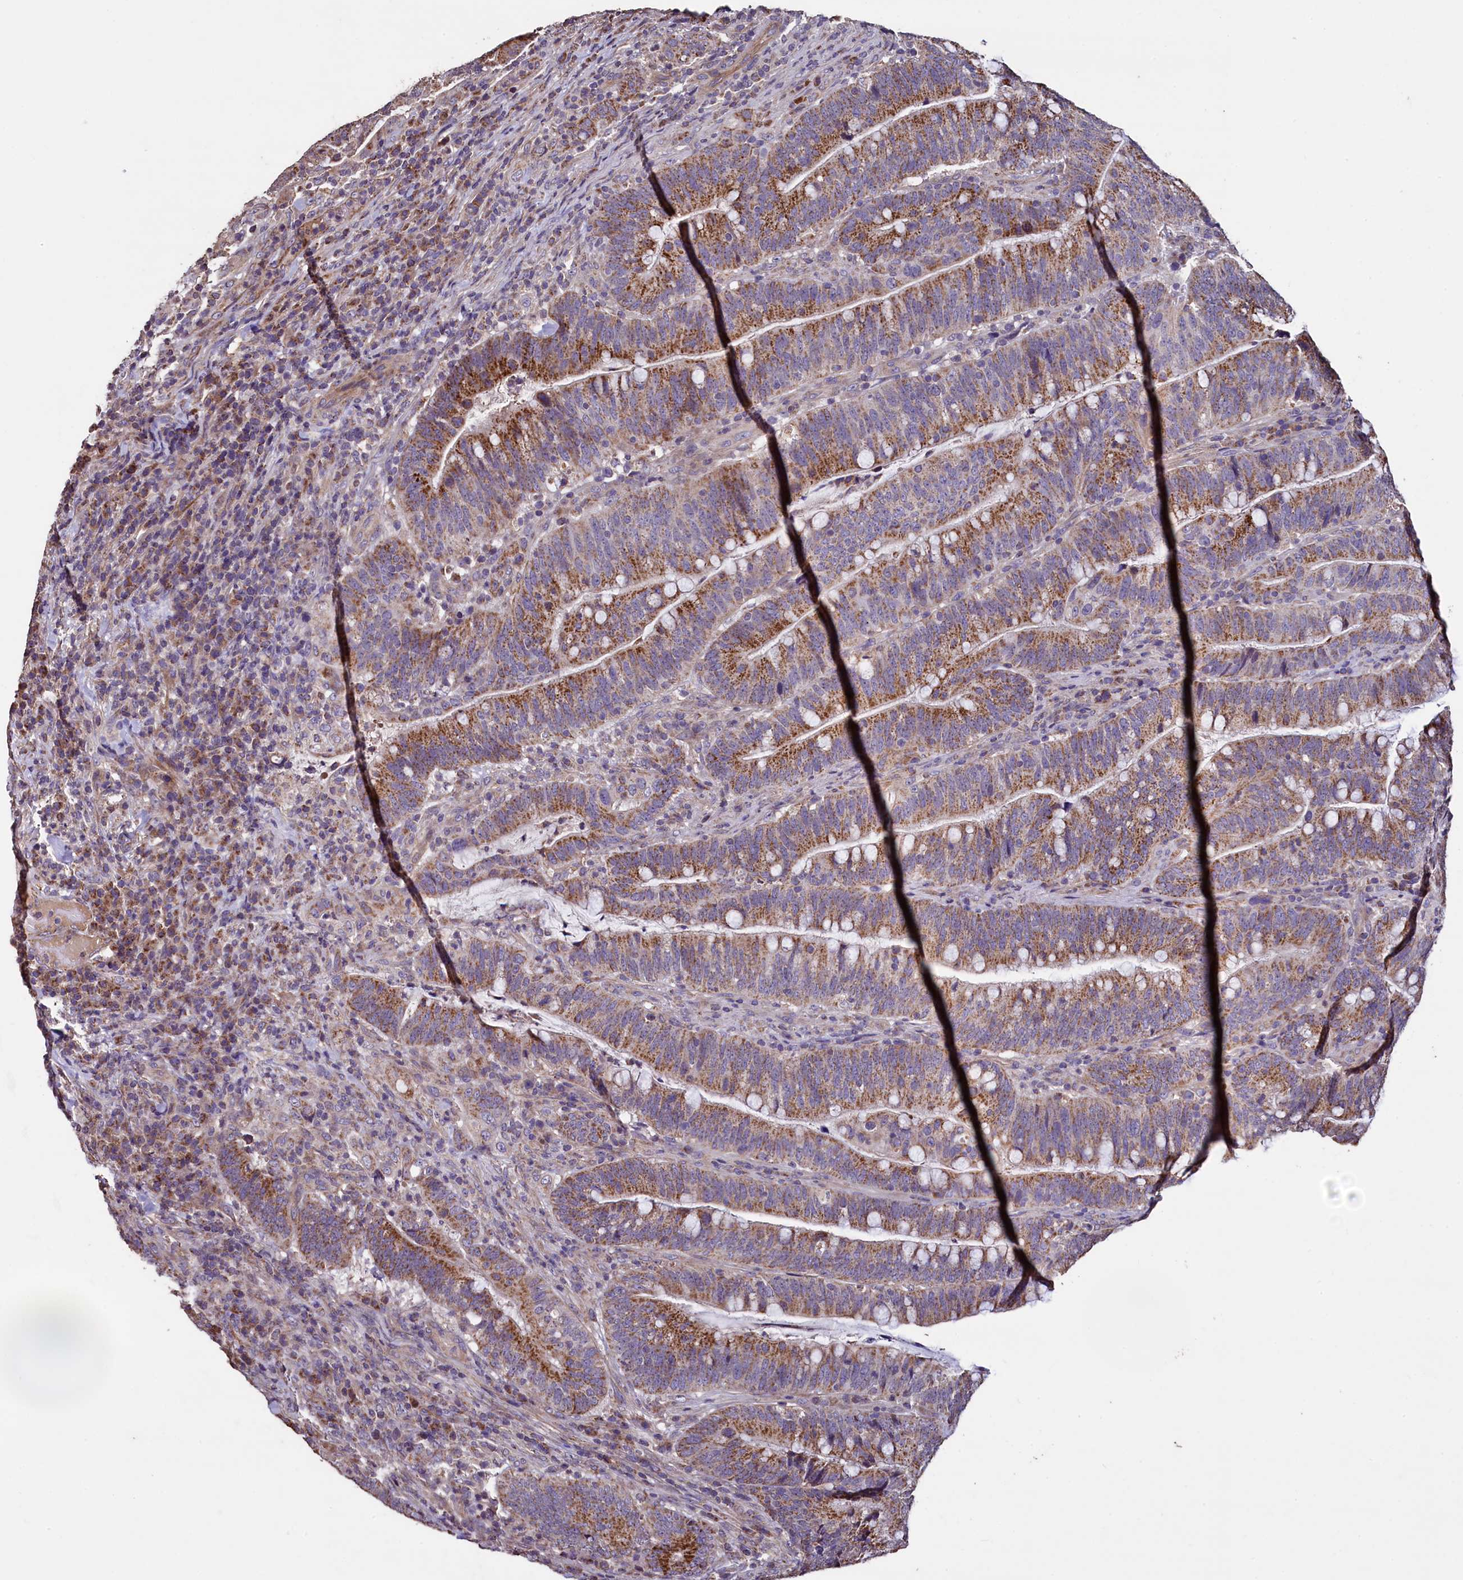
{"staining": {"intensity": "strong", "quantity": ">75%", "location": "cytoplasmic/membranous"}, "tissue": "colorectal cancer", "cell_type": "Tumor cells", "image_type": "cancer", "snomed": [{"axis": "morphology", "description": "Adenocarcinoma, NOS"}, {"axis": "topography", "description": "Colon"}], "caption": "An image of colorectal adenocarcinoma stained for a protein reveals strong cytoplasmic/membranous brown staining in tumor cells.", "gene": "COQ9", "patient": {"sex": "female", "age": 66}}